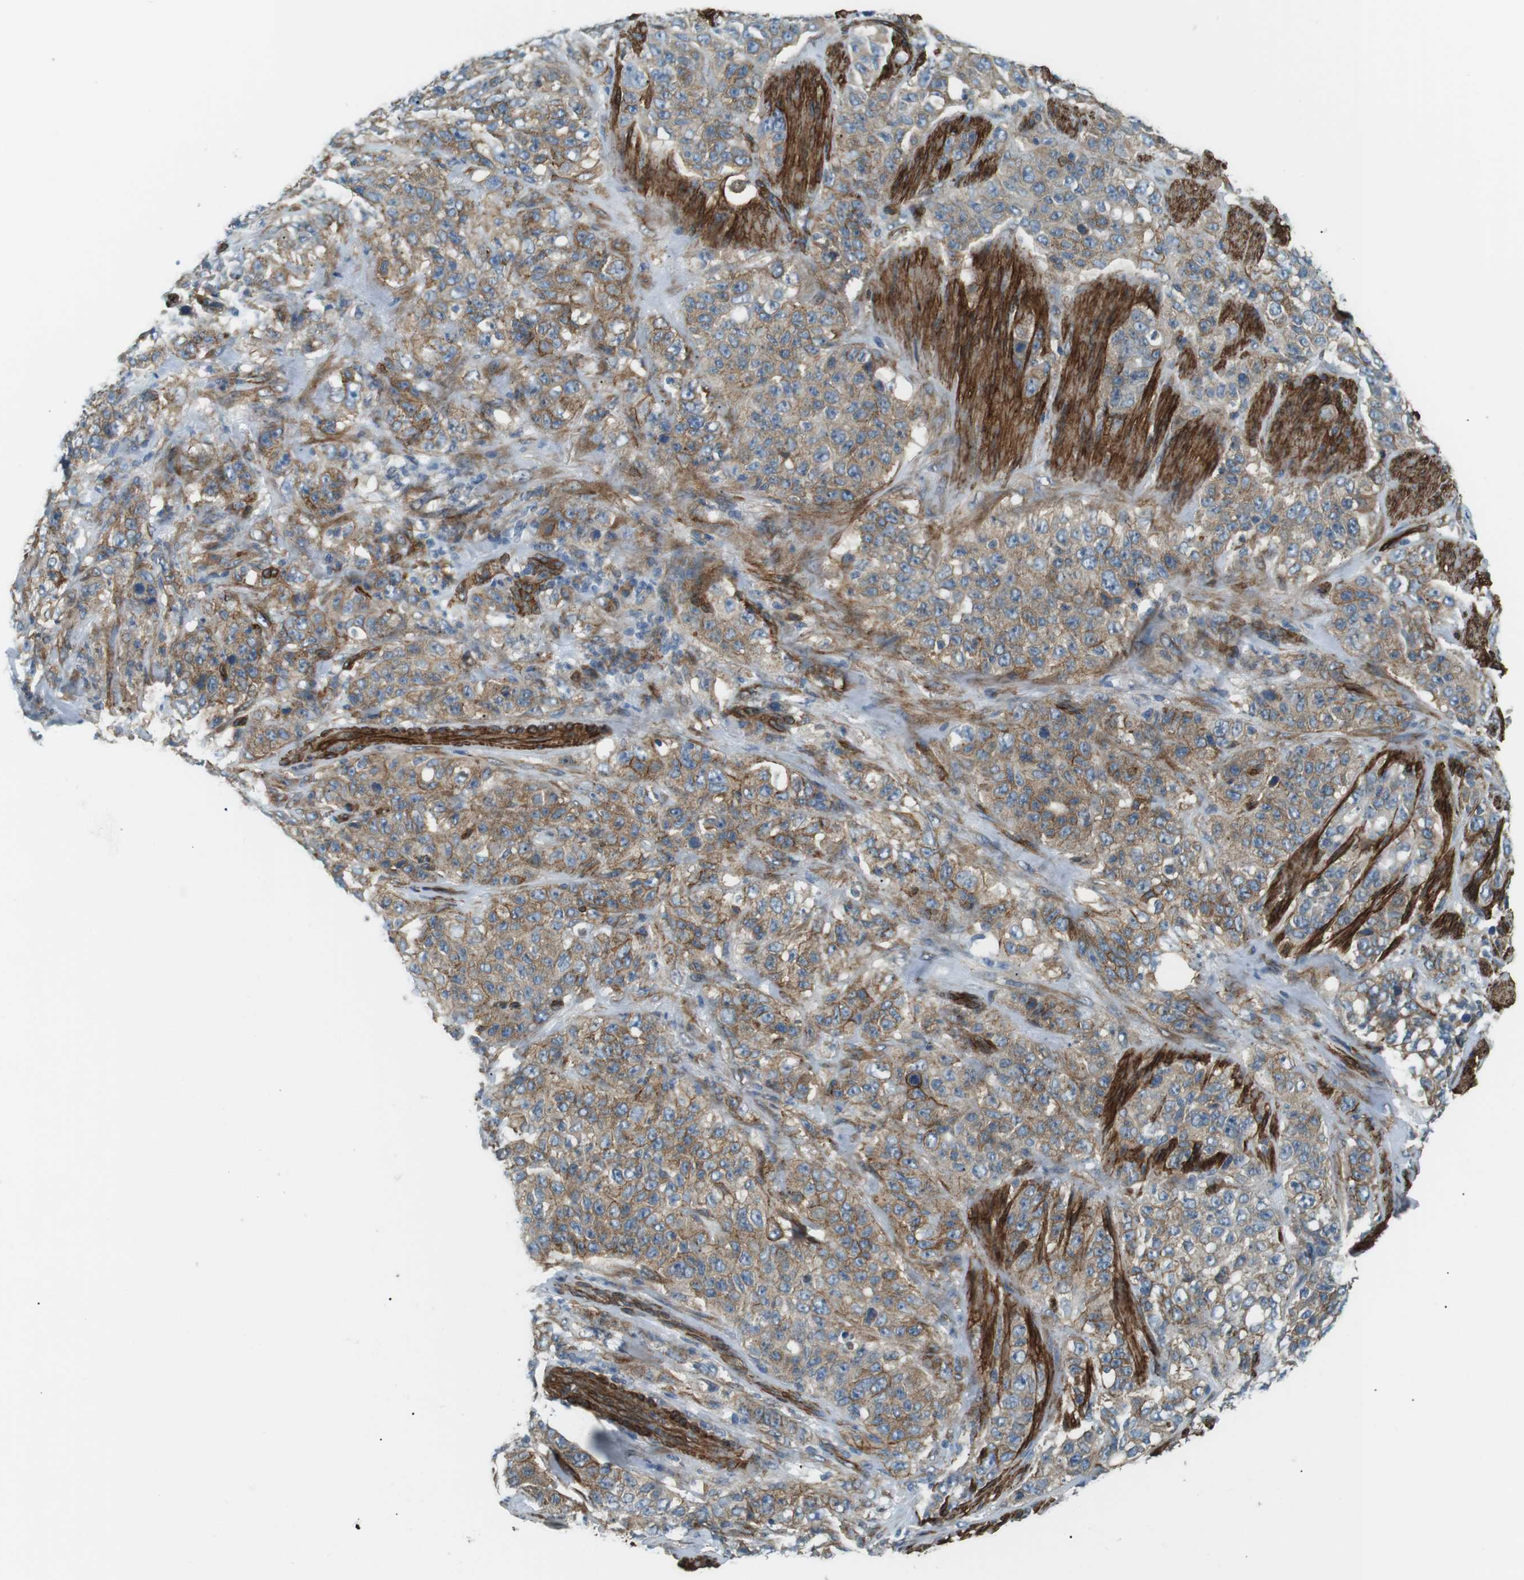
{"staining": {"intensity": "weak", "quantity": ">75%", "location": "cytoplasmic/membranous"}, "tissue": "stomach cancer", "cell_type": "Tumor cells", "image_type": "cancer", "snomed": [{"axis": "morphology", "description": "Adenocarcinoma, NOS"}, {"axis": "topography", "description": "Stomach"}], "caption": "Tumor cells show weak cytoplasmic/membranous staining in about >75% of cells in adenocarcinoma (stomach).", "gene": "ODR4", "patient": {"sex": "male", "age": 48}}